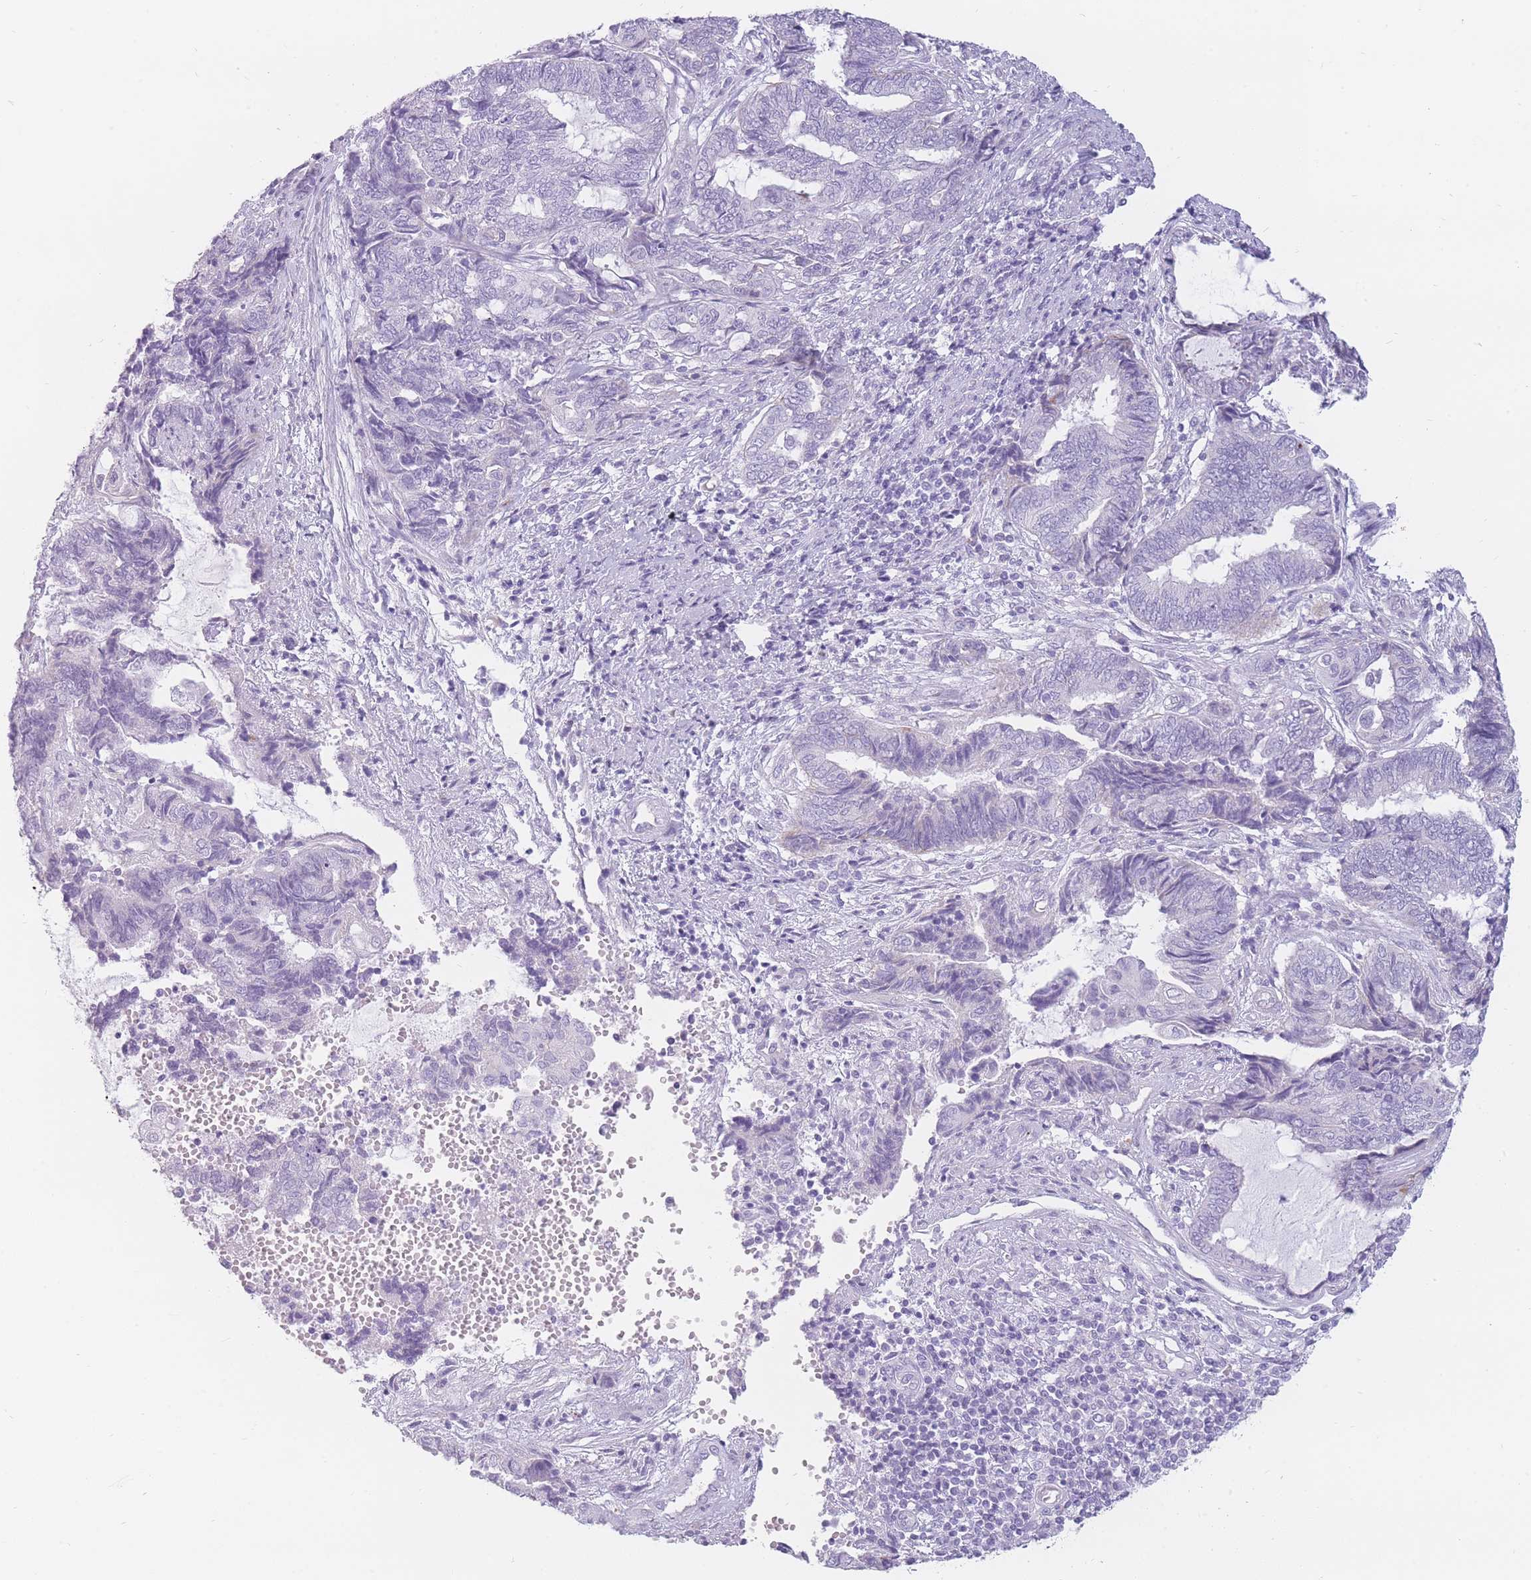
{"staining": {"intensity": "negative", "quantity": "none", "location": "none"}, "tissue": "endometrial cancer", "cell_type": "Tumor cells", "image_type": "cancer", "snomed": [{"axis": "morphology", "description": "Adenocarcinoma, NOS"}, {"axis": "topography", "description": "Uterus"}, {"axis": "topography", "description": "Endometrium"}], "caption": "A histopathology image of human adenocarcinoma (endometrial) is negative for staining in tumor cells.", "gene": "UPK1A", "patient": {"sex": "female", "age": 70}}